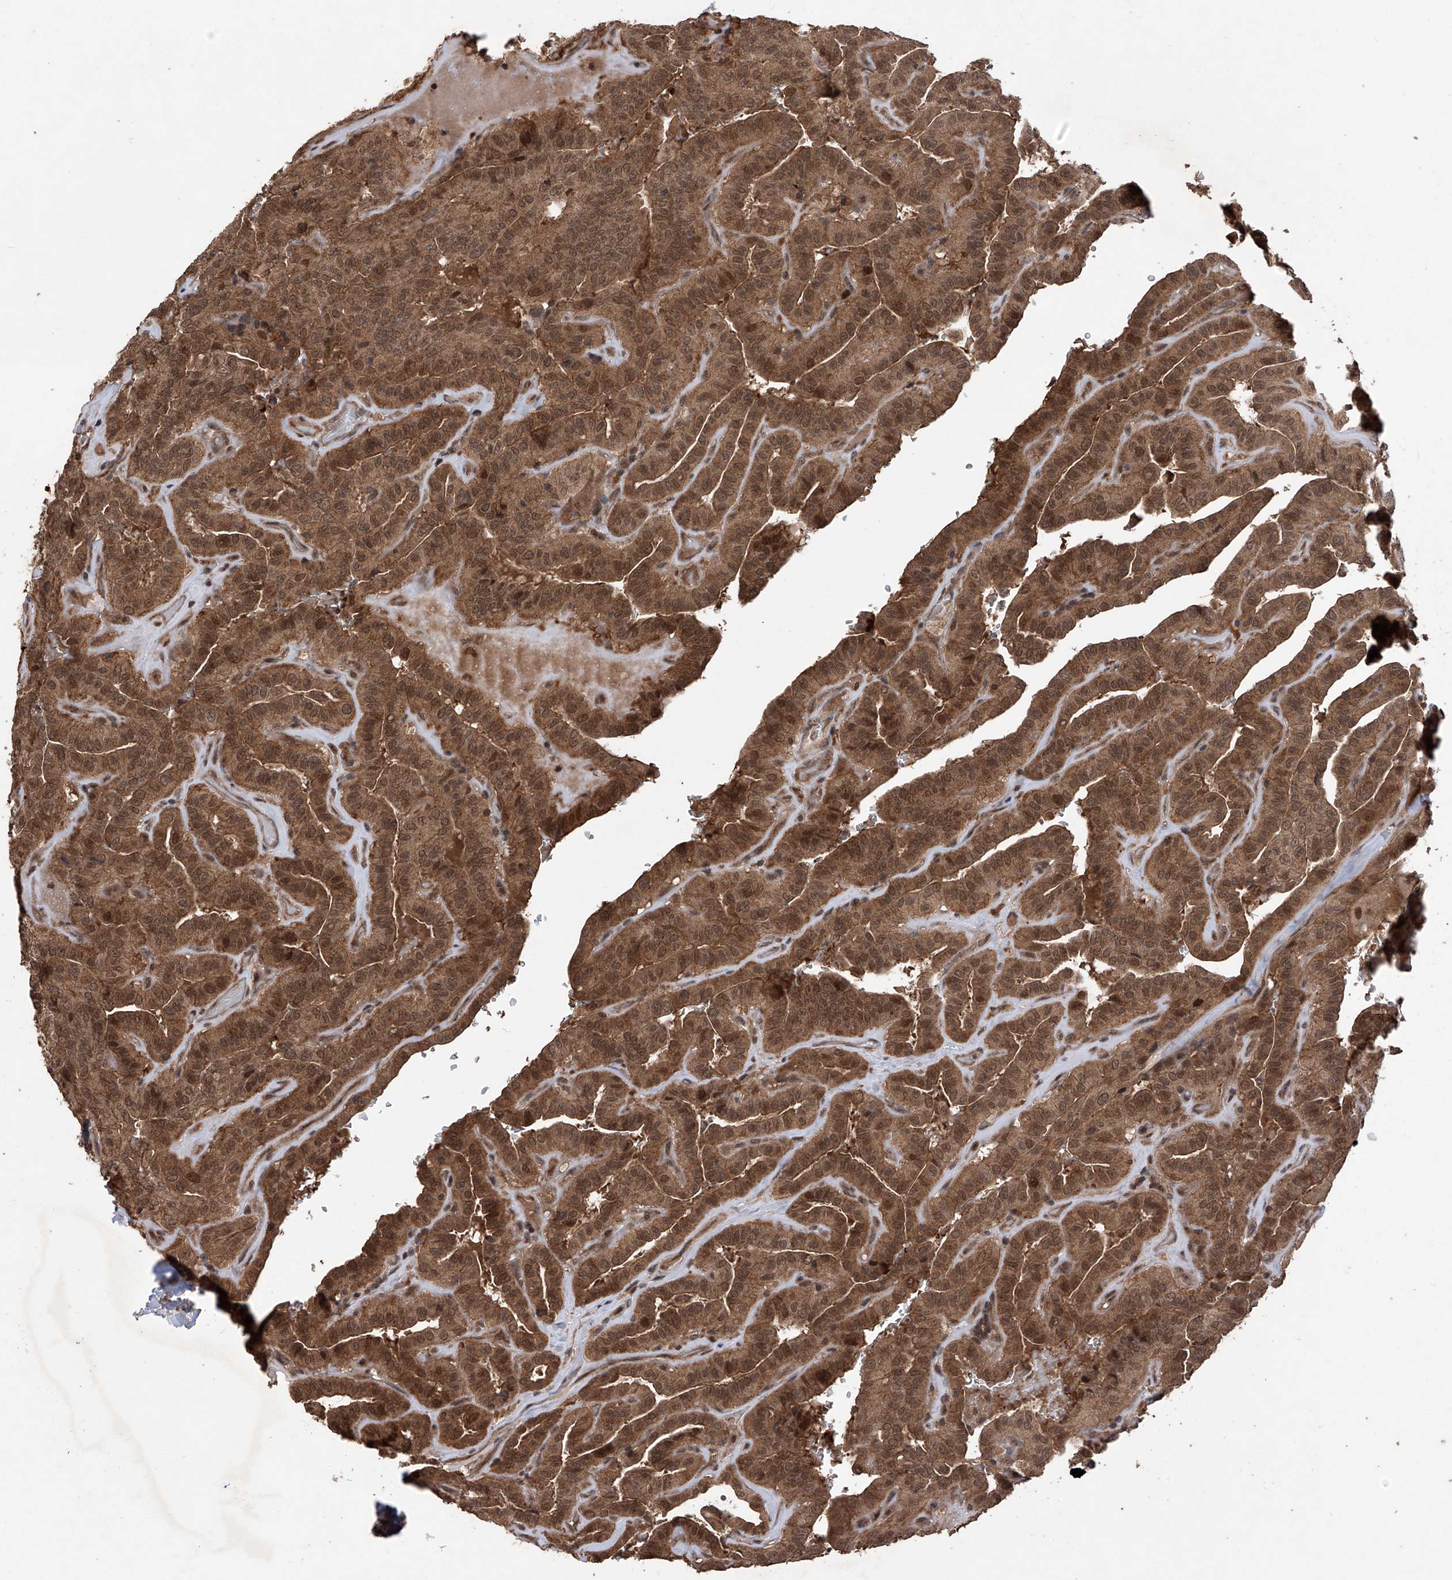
{"staining": {"intensity": "moderate", "quantity": ">75%", "location": "cytoplasmic/membranous,nuclear"}, "tissue": "thyroid cancer", "cell_type": "Tumor cells", "image_type": "cancer", "snomed": [{"axis": "morphology", "description": "Papillary adenocarcinoma, NOS"}, {"axis": "topography", "description": "Thyroid gland"}], "caption": "Moderate cytoplasmic/membranous and nuclear protein expression is appreciated in approximately >75% of tumor cells in papillary adenocarcinoma (thyroid).", "gene": "LYSMD4", "patient": {"sex": "male", "age": 77}}